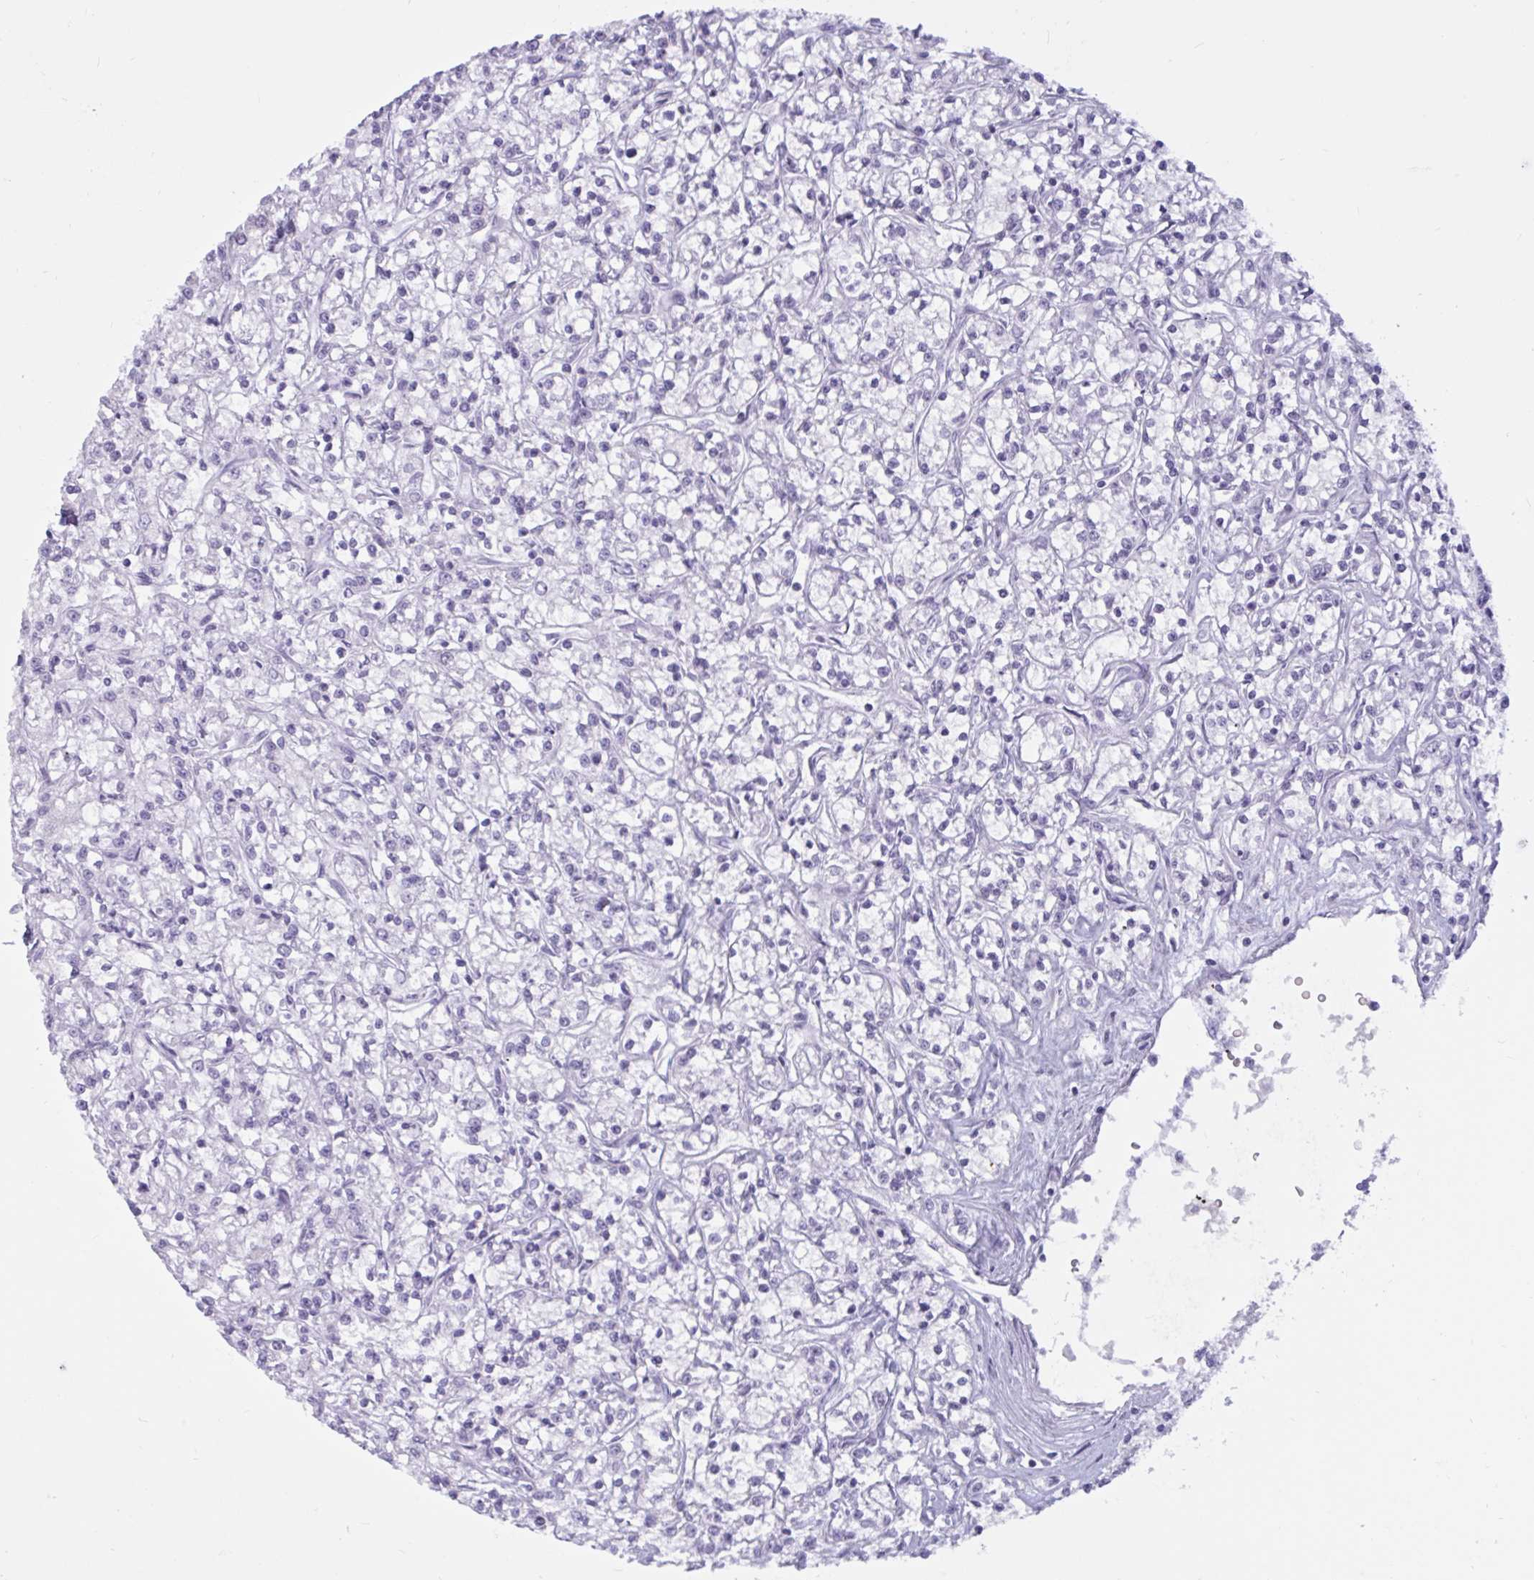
{"staining": {"intensity": "negative", "quantity": "none", "location": "none"}, "tissue": "renal cancer", "cell_type": "Tumor cells", "image_type": "cancer", "snomed": [{"axis": "morphology", "description": "Adenocarcinoma, NOS"}, {"axis": "topography", "description": "Kidney"}], "caption": "An IHC image of renal adenocarcinoma is shown. There is no staining in tumor cells of renal adenocarcinoma. (IHC, brightfield microscopy, high magnification).", "gene": "BBS10", "patient": {"sex": "female", "age": 59}}